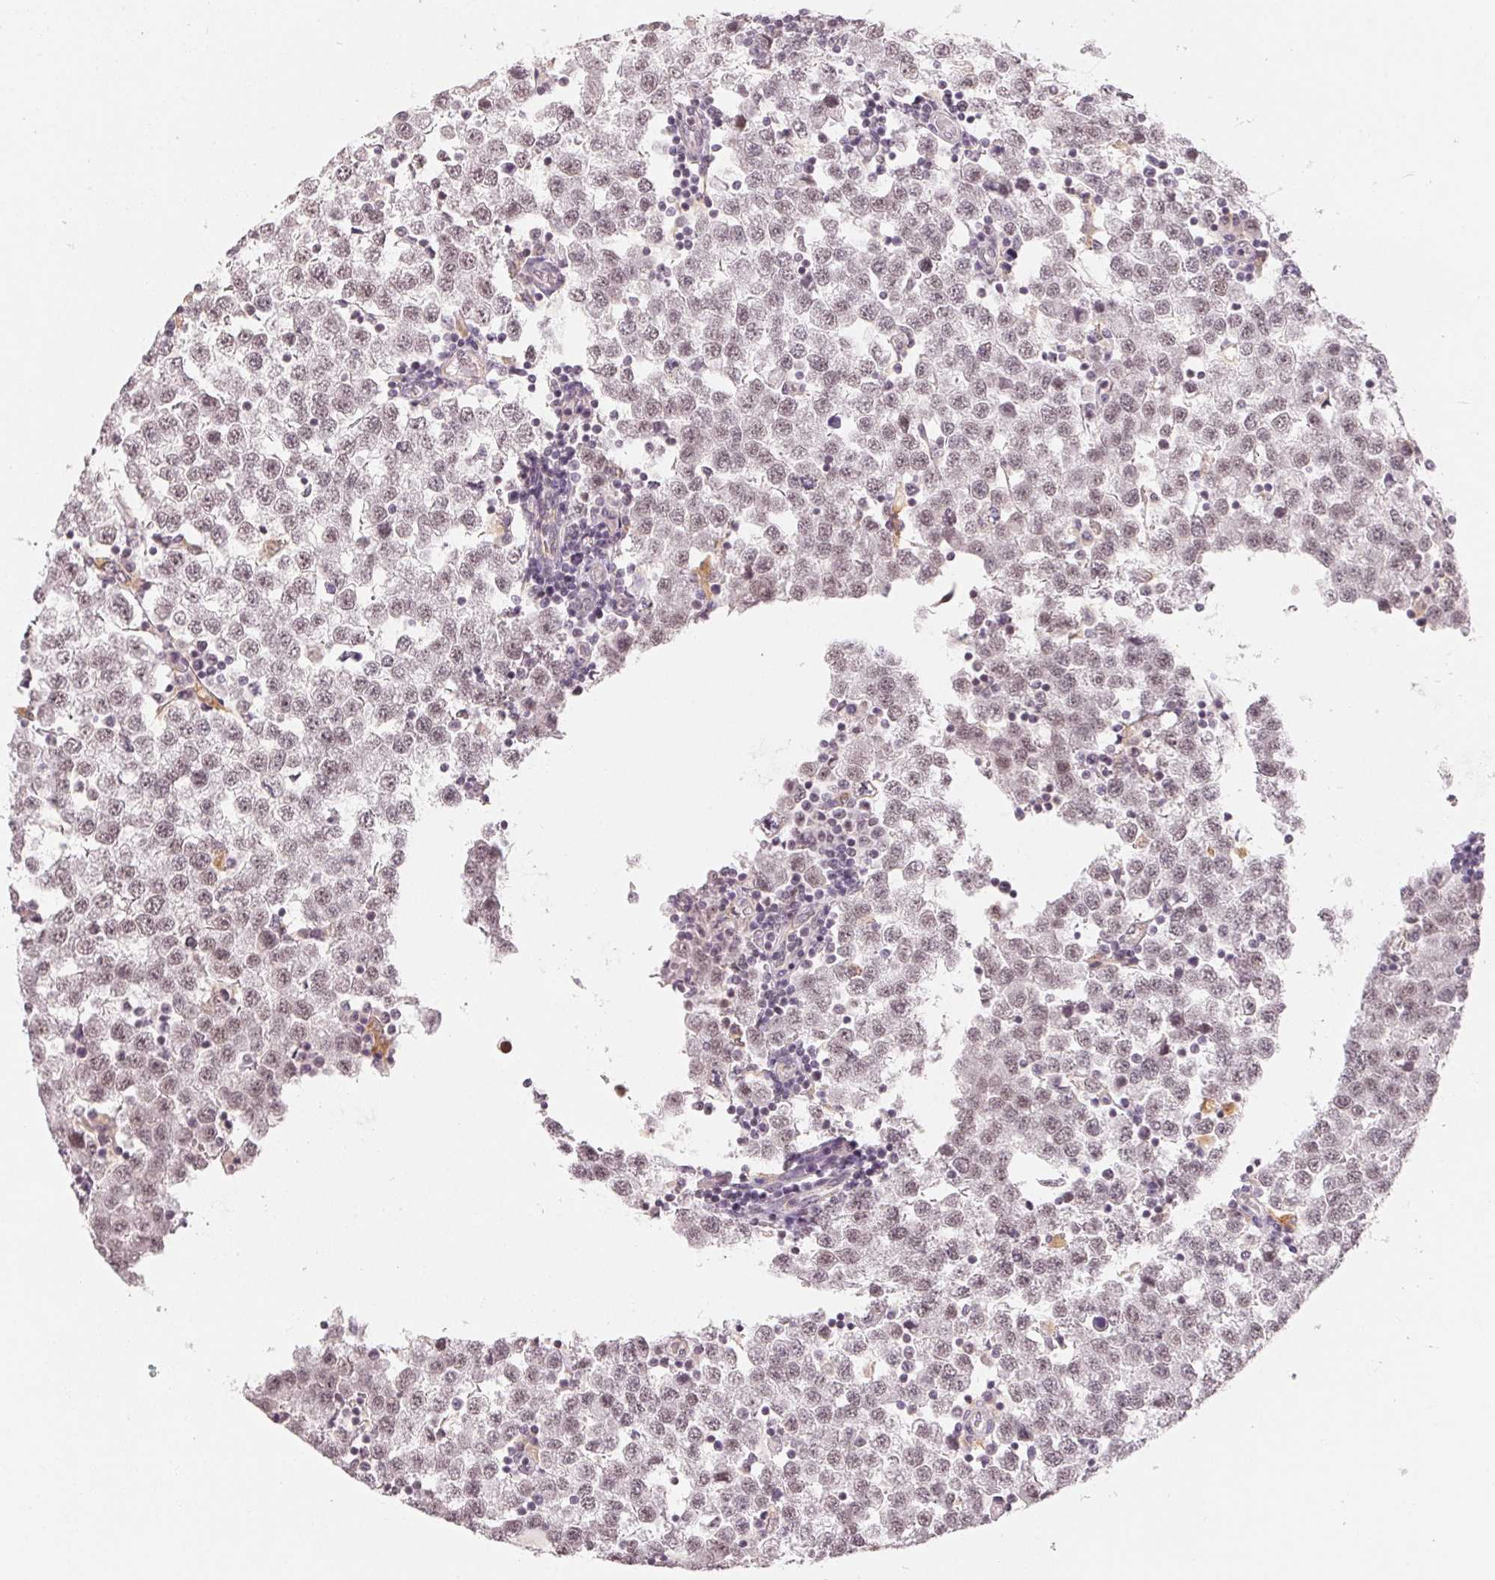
{"staining": {"intensity": "weak", "quantity": "25%-75%", "location": "nuclear"}, "tissue": "testis cancer", "cell_type": "Tumor cells", "image_type": "cancer", "snomed": [{"axis": "morphology", "description": "Seminoma, NOS"}, {"axis": "topography", "description": "Testis"}], "caption": "A brown stain shows weak nuclear positivity of a protein in human testis seminoma tumor cells.", "gene": "NXF3", "patient": {"sex": "male", "age": 34}}